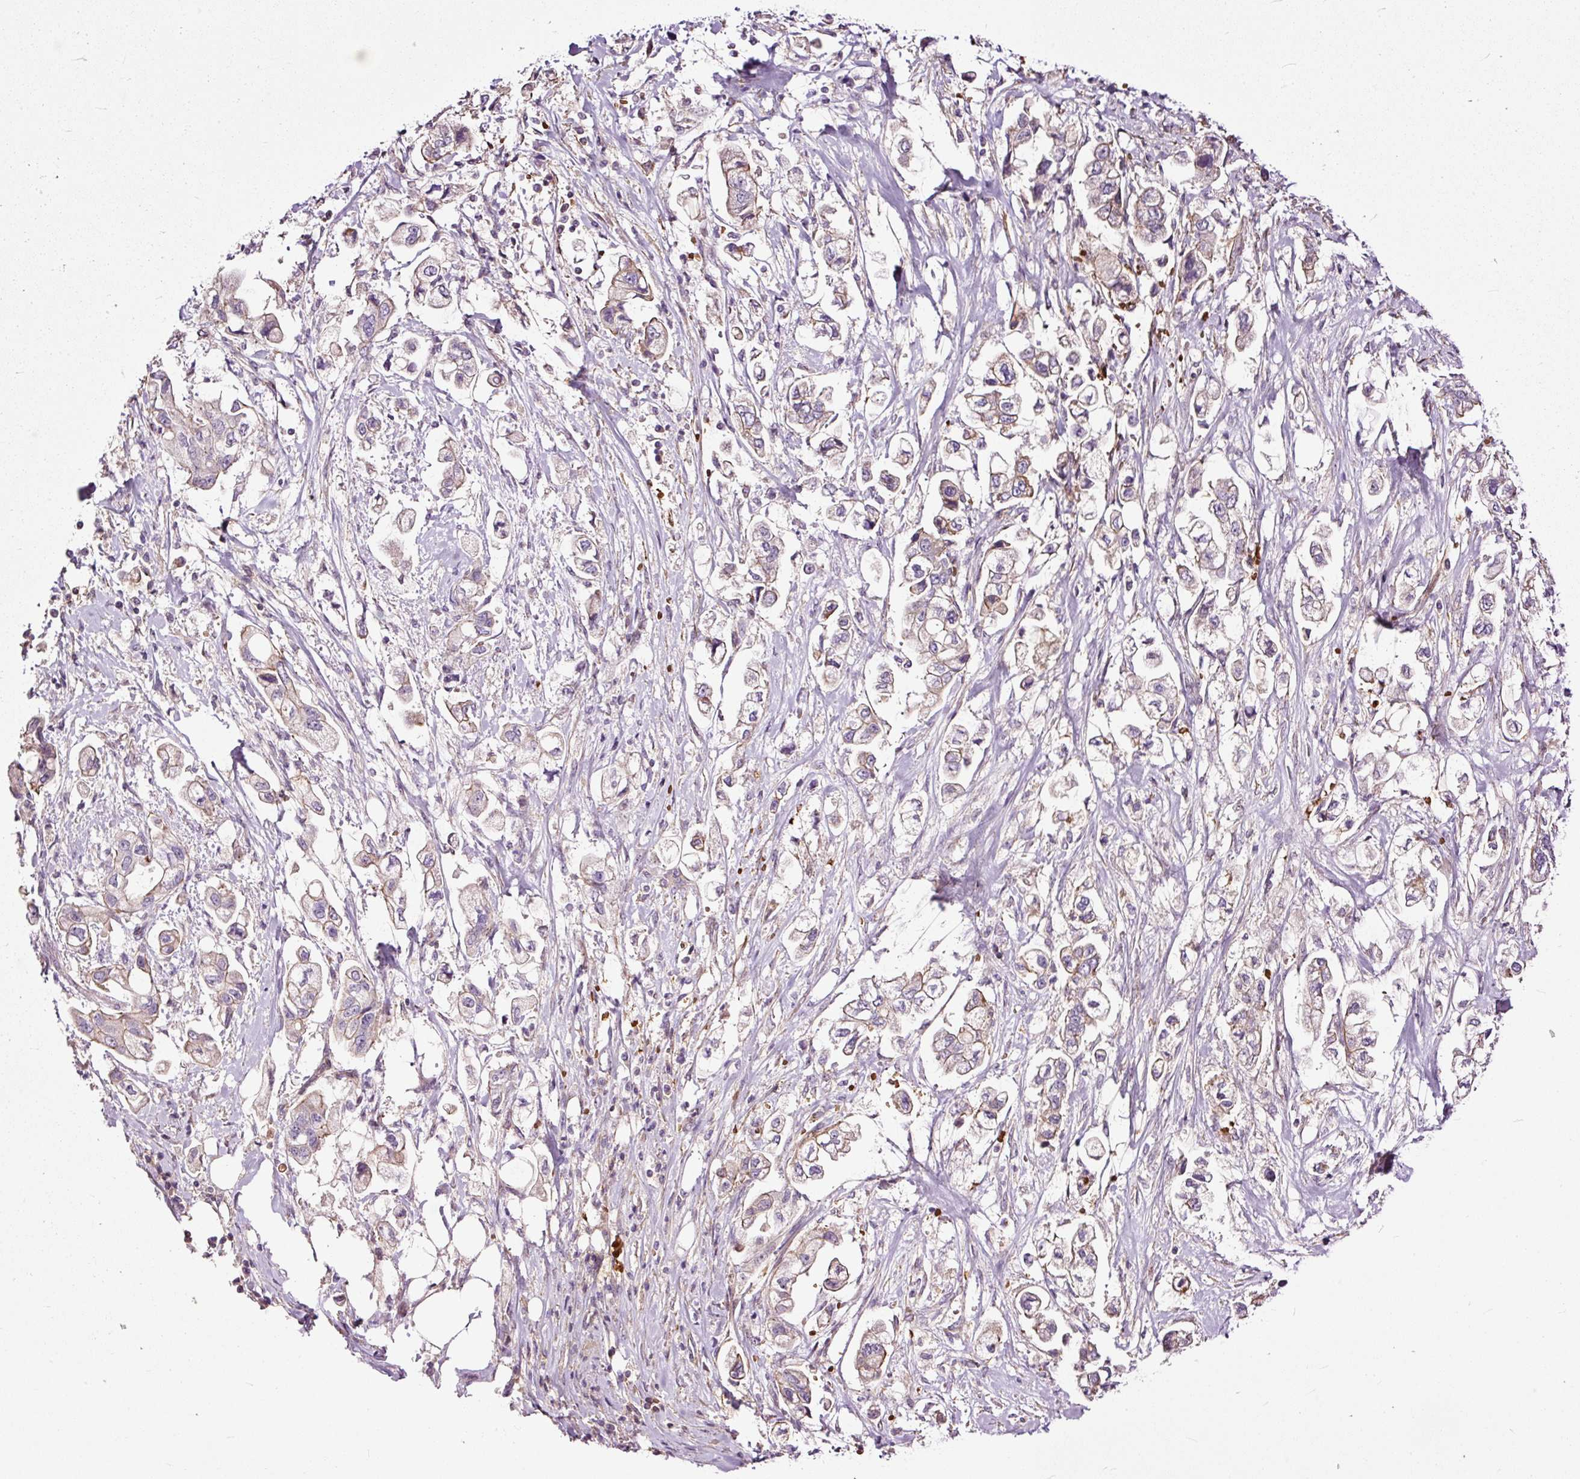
{"staining": {"intensity": "weak", "quantity": "25%-75%", "location": "cytoplasmic/membranous"}, "tissue": "stomach cancer", "cell_type": "Tumor cells", "image_type": "cancer", "snomed": [{"axis": "morphology", "description": "Adenocarcinoma, NOS"}, {"axis": "topography", "description": "Stomach"}], "caption": "Stomach cancer (adenocarcinoma) stained with DAB IHC shows low levels of weak cytoplasmic/membranous staining in approximately 25%-75% of tumor cells.", "gene": "USHBP1", "patient": {"sex": "male", "age": 62}}